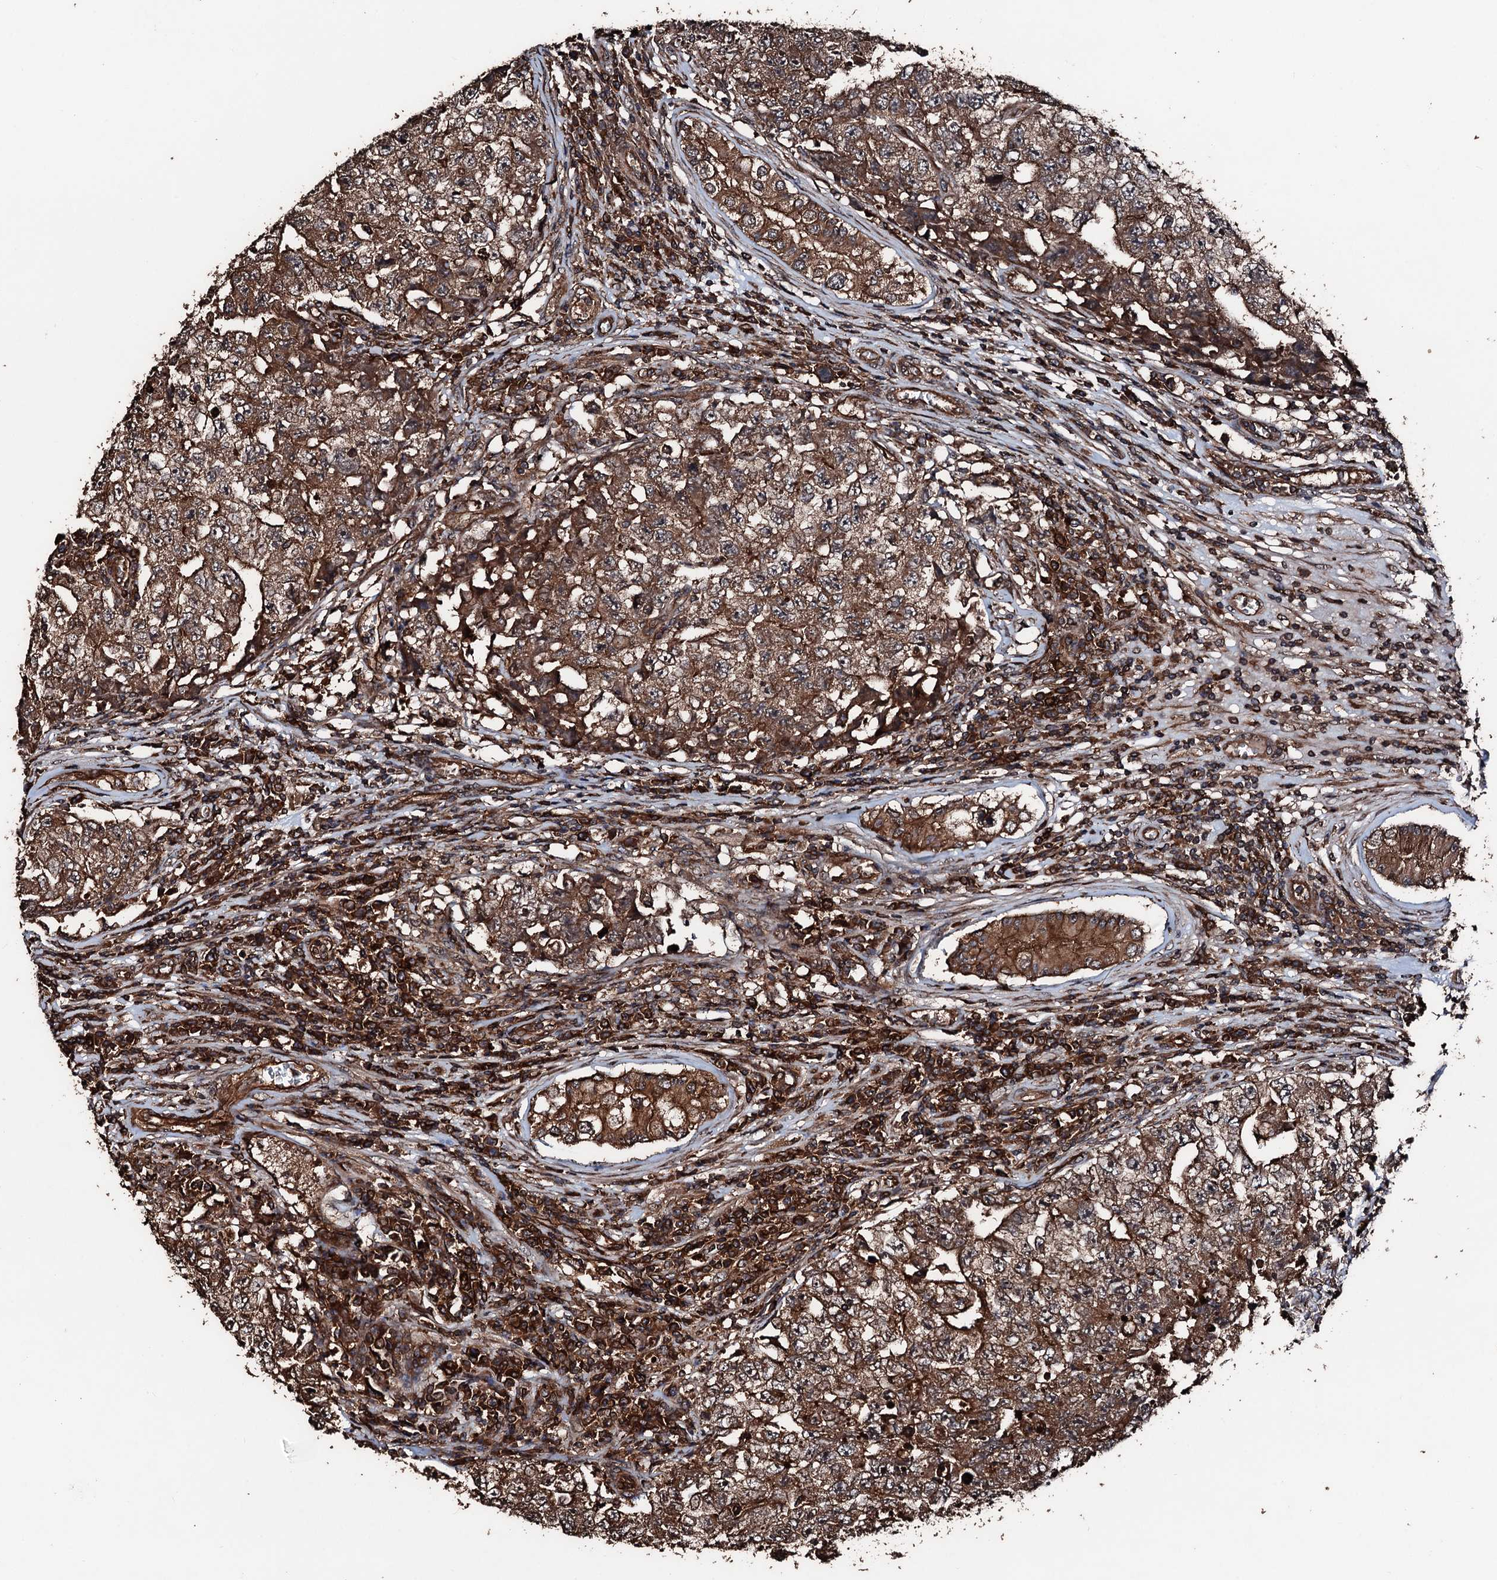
{"staining": {"intensity": "moderate", "quantity": ">75%", "location": "cytoplasmic/membranous"}, "tissue": "testis cancer", "cell_type": "Tumor cells", "image_type": "cancer", "snomed": [{"axis": "morphology", "description": "Carcinoma, Embryonal, NOS"}, {"axis": "topography", "description": "Testis"}], "caption": "Tumor cells show moderate cytoplasmic/membranous positivity in about >75% of cells in testis cancer.", "gene": "KIF18A", "patient": {"sex": "male", "age": 17}}